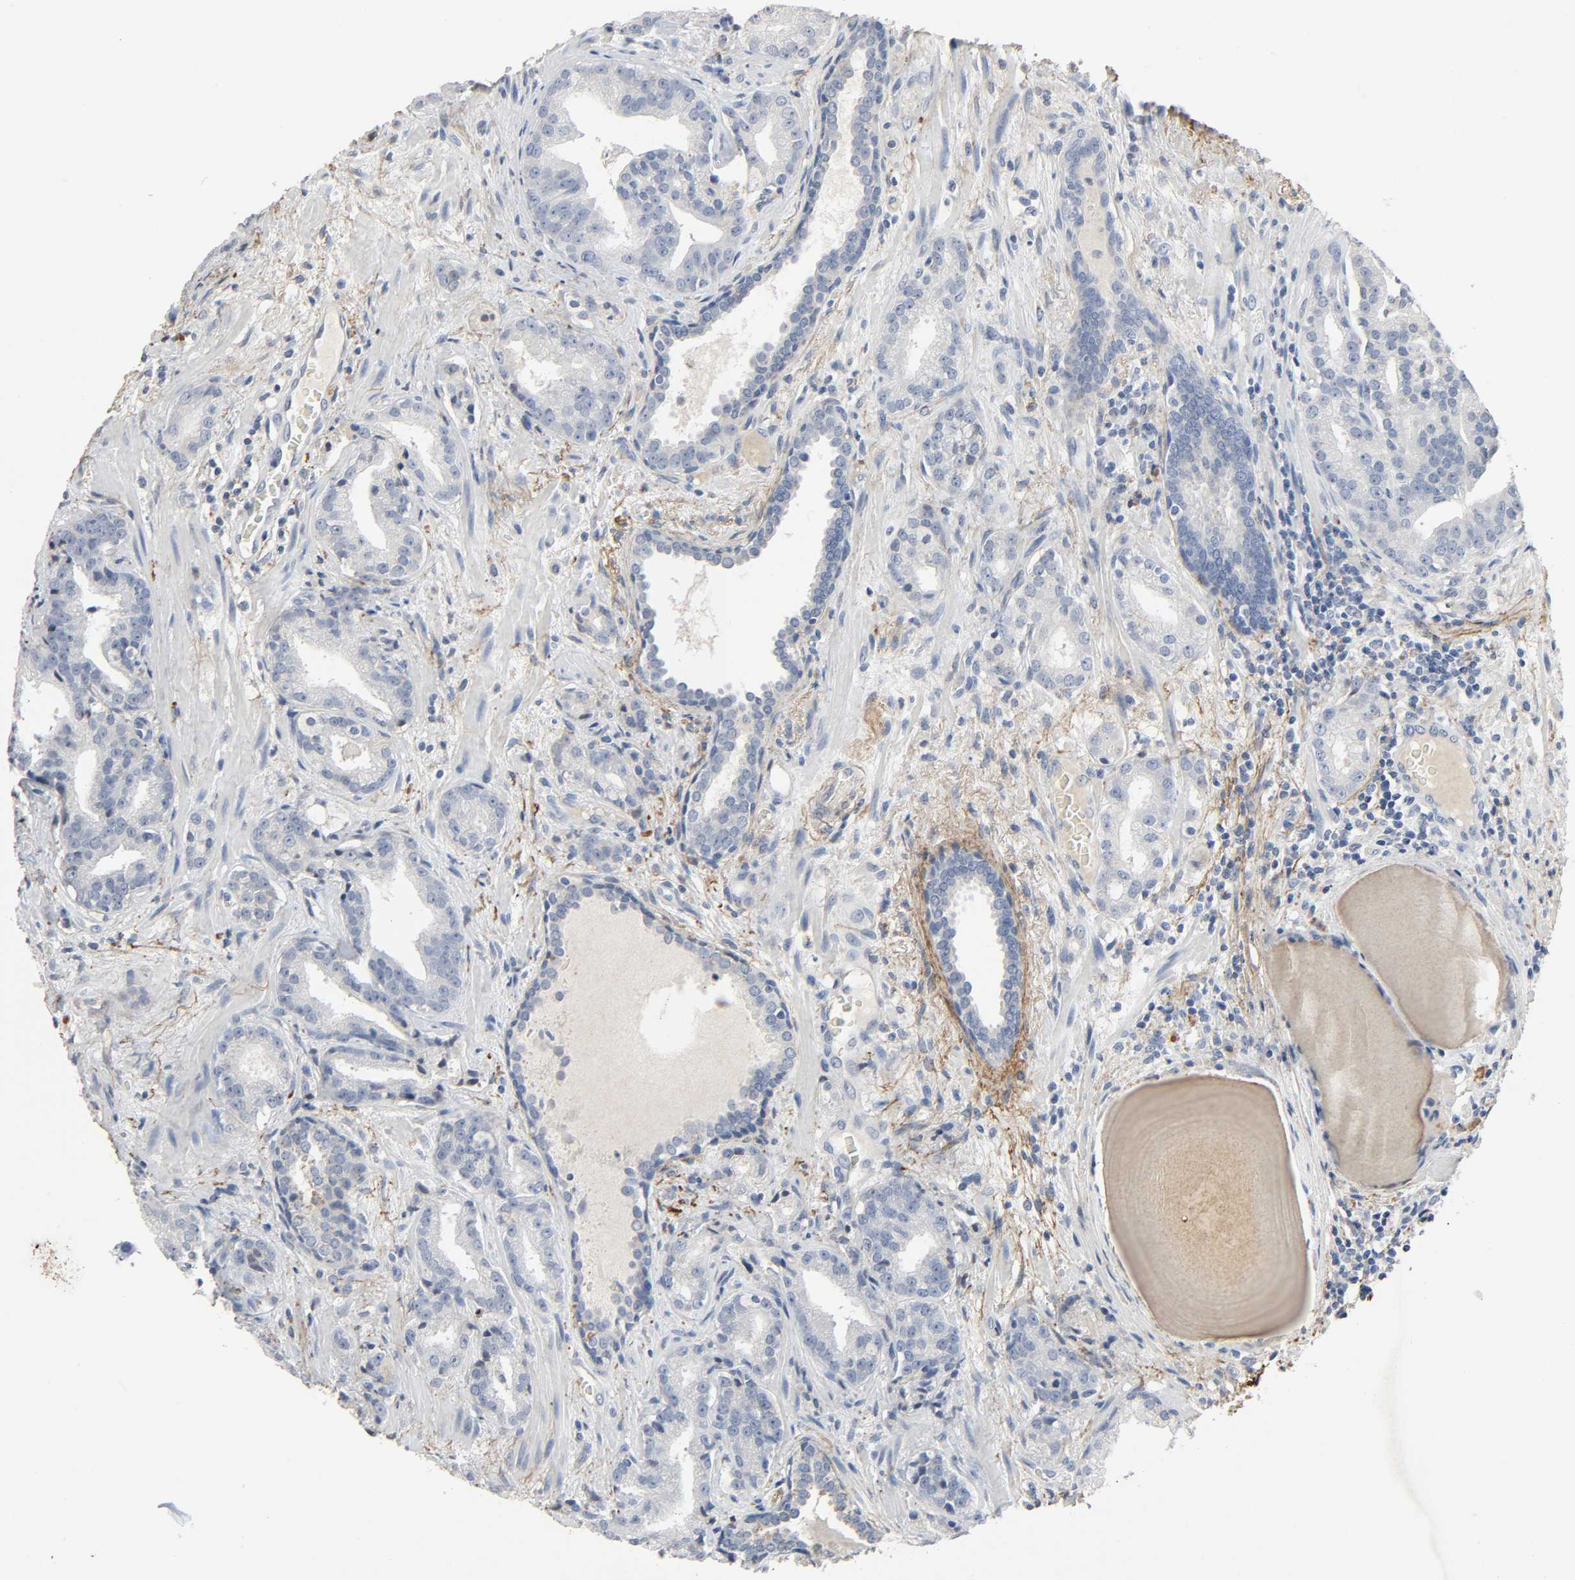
{"staining": {"intensity": "negative", "quantity": "none", "location": "none"}, "tissue": "prostate cancer", "cell_type": "Tumor cells", "image_type": "cancer", "snomed": [{"axis": "morphology", "description": "Adenocarcinoma, Low grade"}, {"axis": "topography", "description": "Prostate"}], "caption": "Immunohistochemistry (IHC) histopathology image of prostate adenocarcinoma (low-grade) stained for a protein (brown), which shows no positivity in tumor cells.", "gene": "FBLN5", "patient": {"sex": "male", "age": 63}}